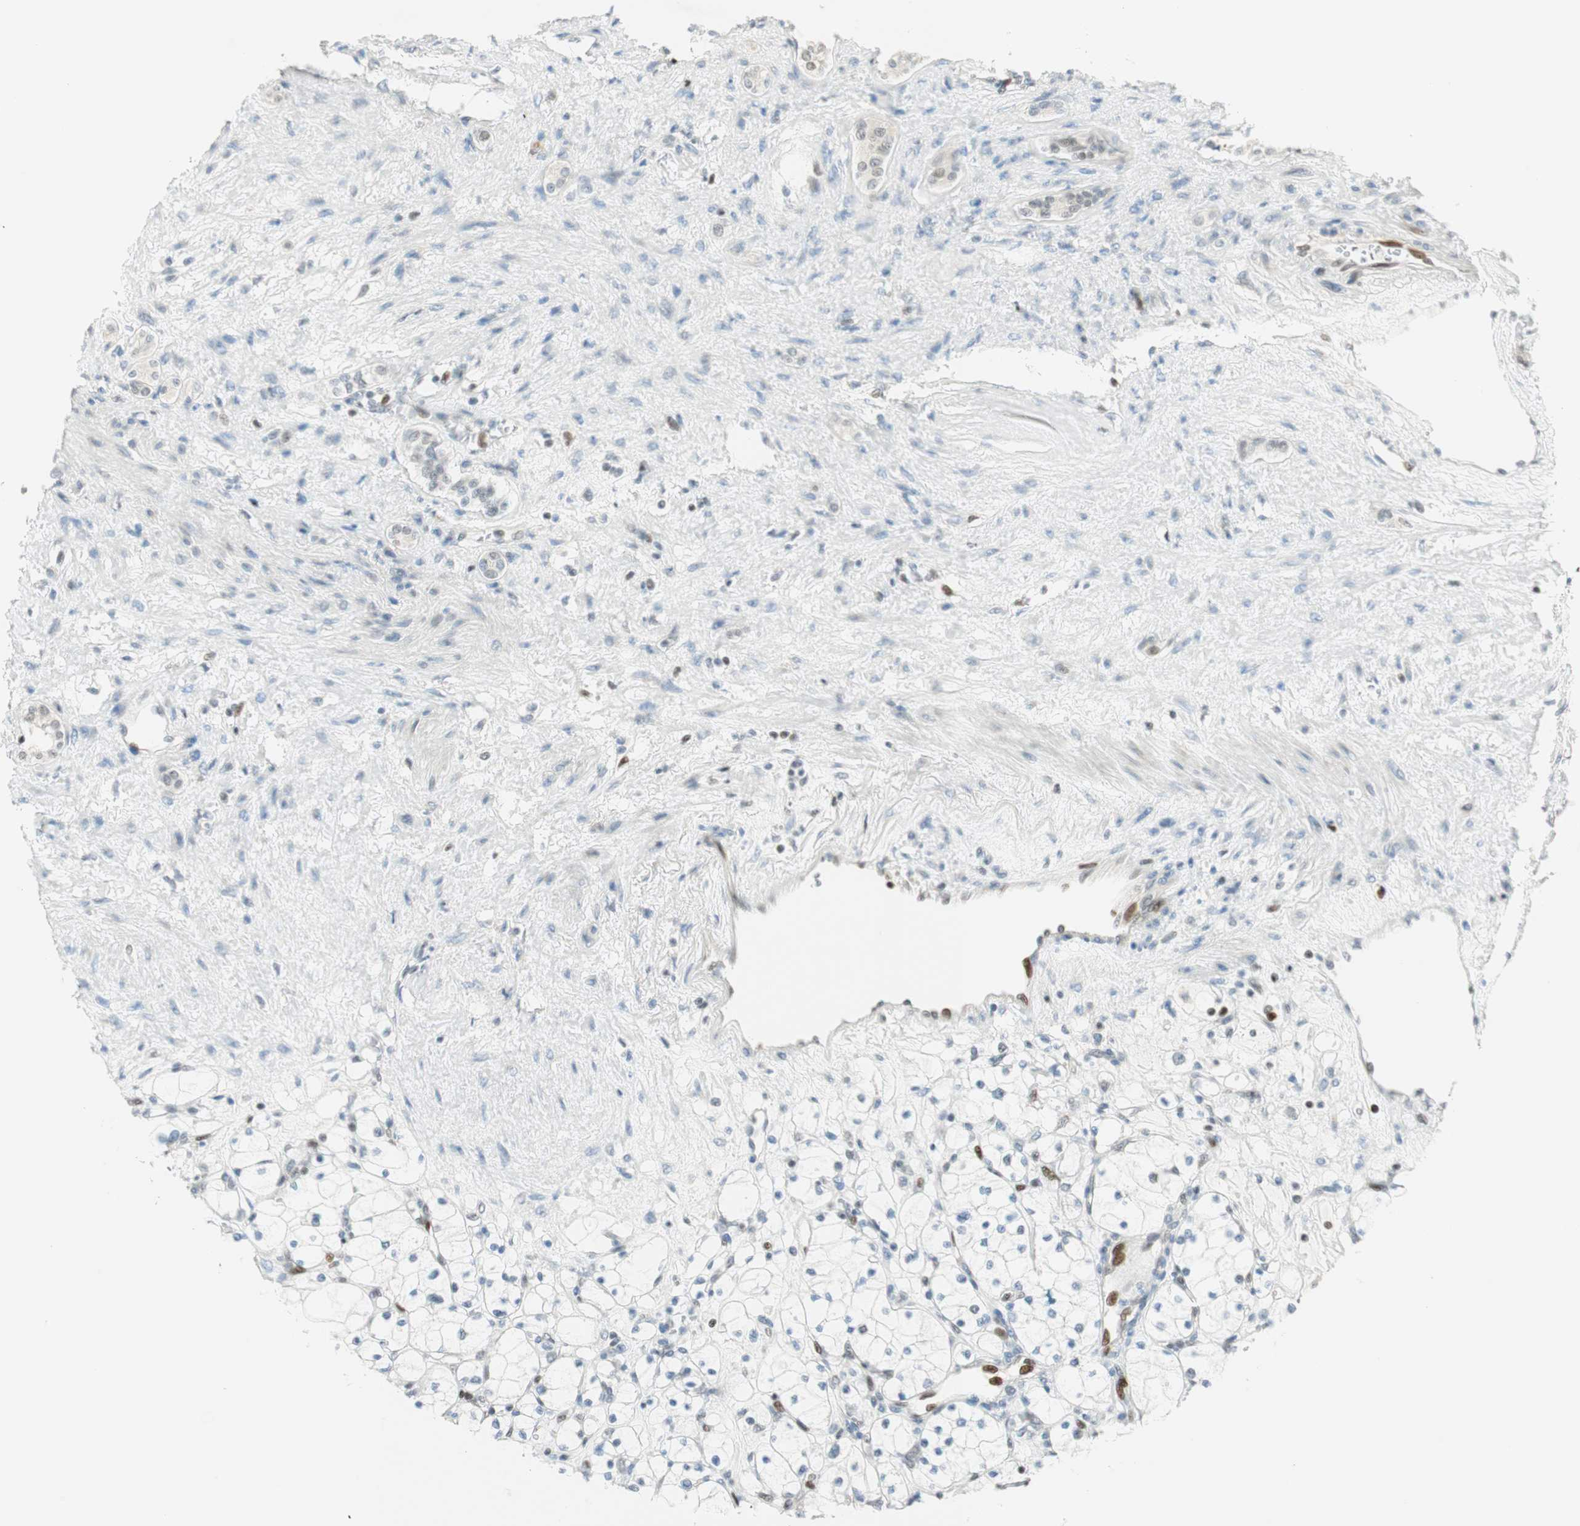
{"staining": {"intensity": "negative", "quantity": "none", "location": "none"}, "tissue": "renal cancer", "cell_type": "Tumor cells", "image_type": "cancer", "snomed": [{"axis": "morphology", "description": "Adenocarcinoma, NOS"}, {"axis": "topography", "description": "Kidney"}], "caption": "An IHC image of renal cancer is shown. There is no staining in tumor cells of renal cancer.", "gene": "MSX2", "patient": {"sex": "female", "age": 83}}